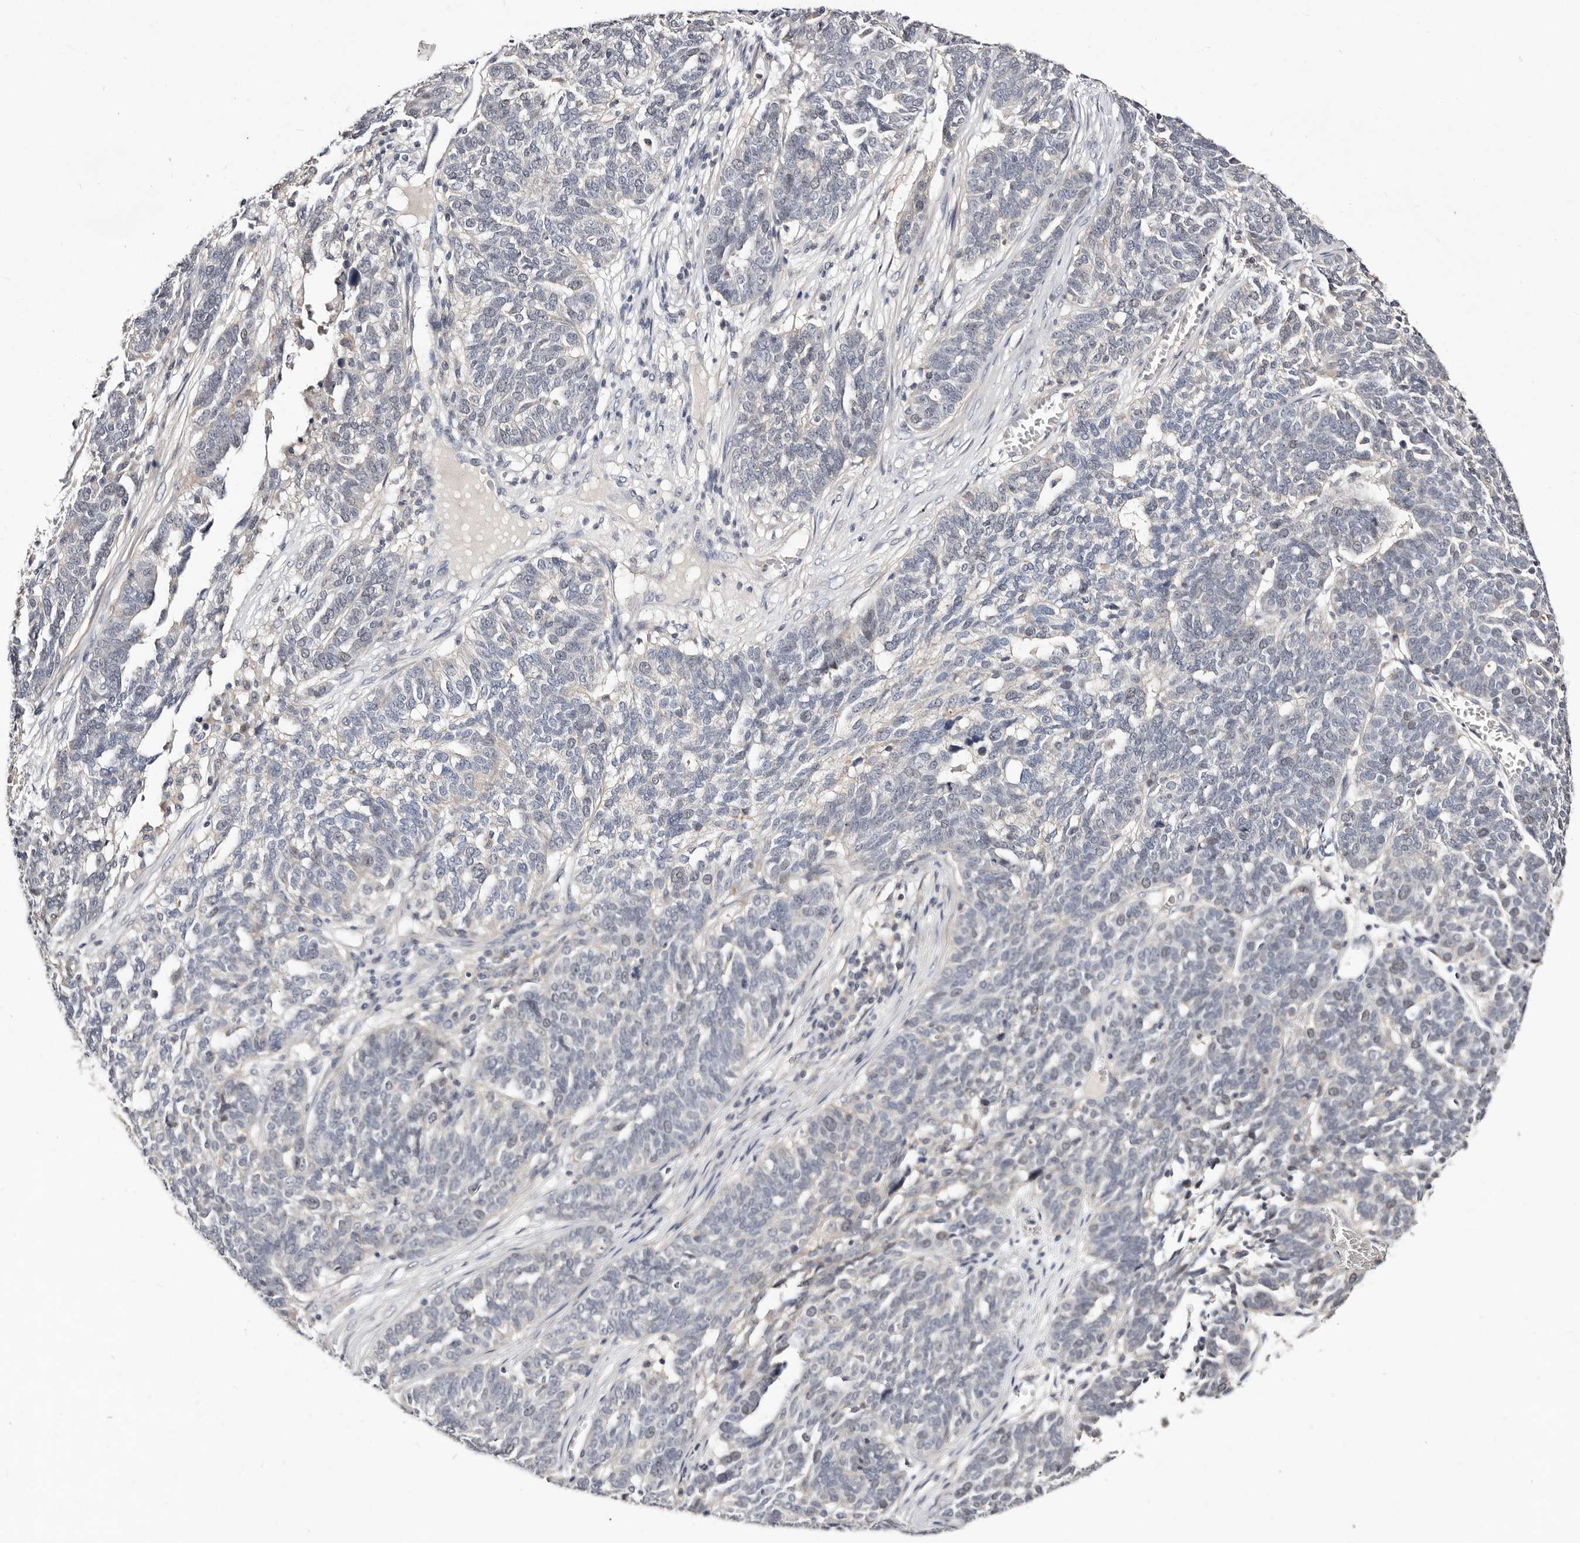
{"staining": {"intensity": "negative", "quantity": "none", "location": "none"}, "tissue": "ovarian cancer", "cell_type": "Tumor cells", "image_type": "cancer", "snomed": [{"axis": "morphology", "description": "Cystadenocarcinoma, serous, NOS"}, {"axis": "topography", "description": "Ovary"}], "caption": "Ovarian cancer stained for a protein using immunohistochemistry exhibits no staining tumor cells.", "gene": "MRPS33", "patient": {"sex": "female", "age": 59}}